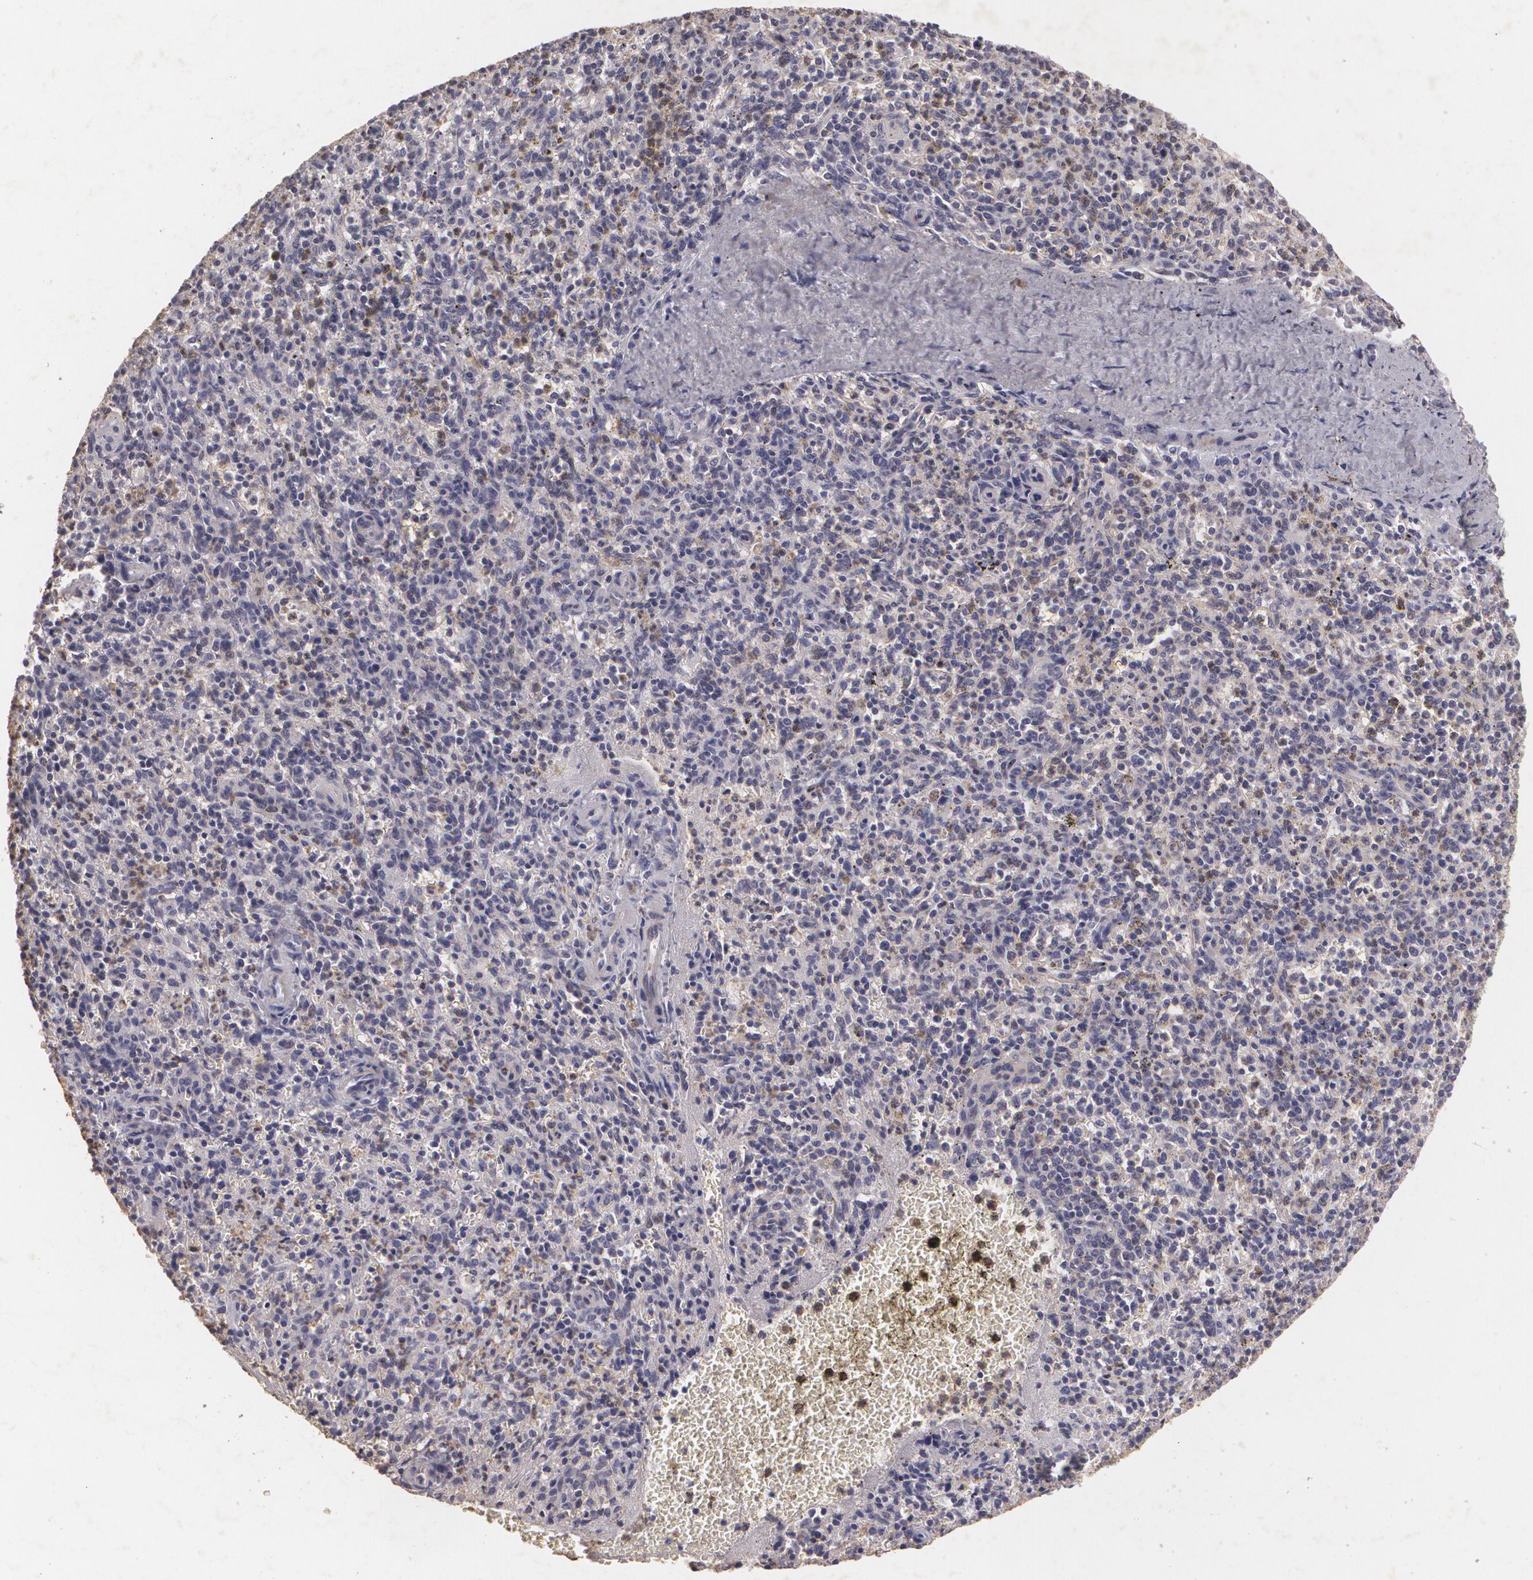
{"staining": {"intensity": "negative", "quantity": "none", "location": "none"}, "tissue": "spleen", "cell_type": "Cells in red pulp", "image_type": "normal", "snomed": [{"axis": "morphology", "description": "Normal tissue, NOS"}, {"axis": "topography", "description": "Spleen"}], "caption": "IHC of unremarkable human spleen displays no staining in cells in red pulp. Nuclei are stained in blue.", "gene": "KCNA4", "patient": {"sex": "male", "age": 72}}